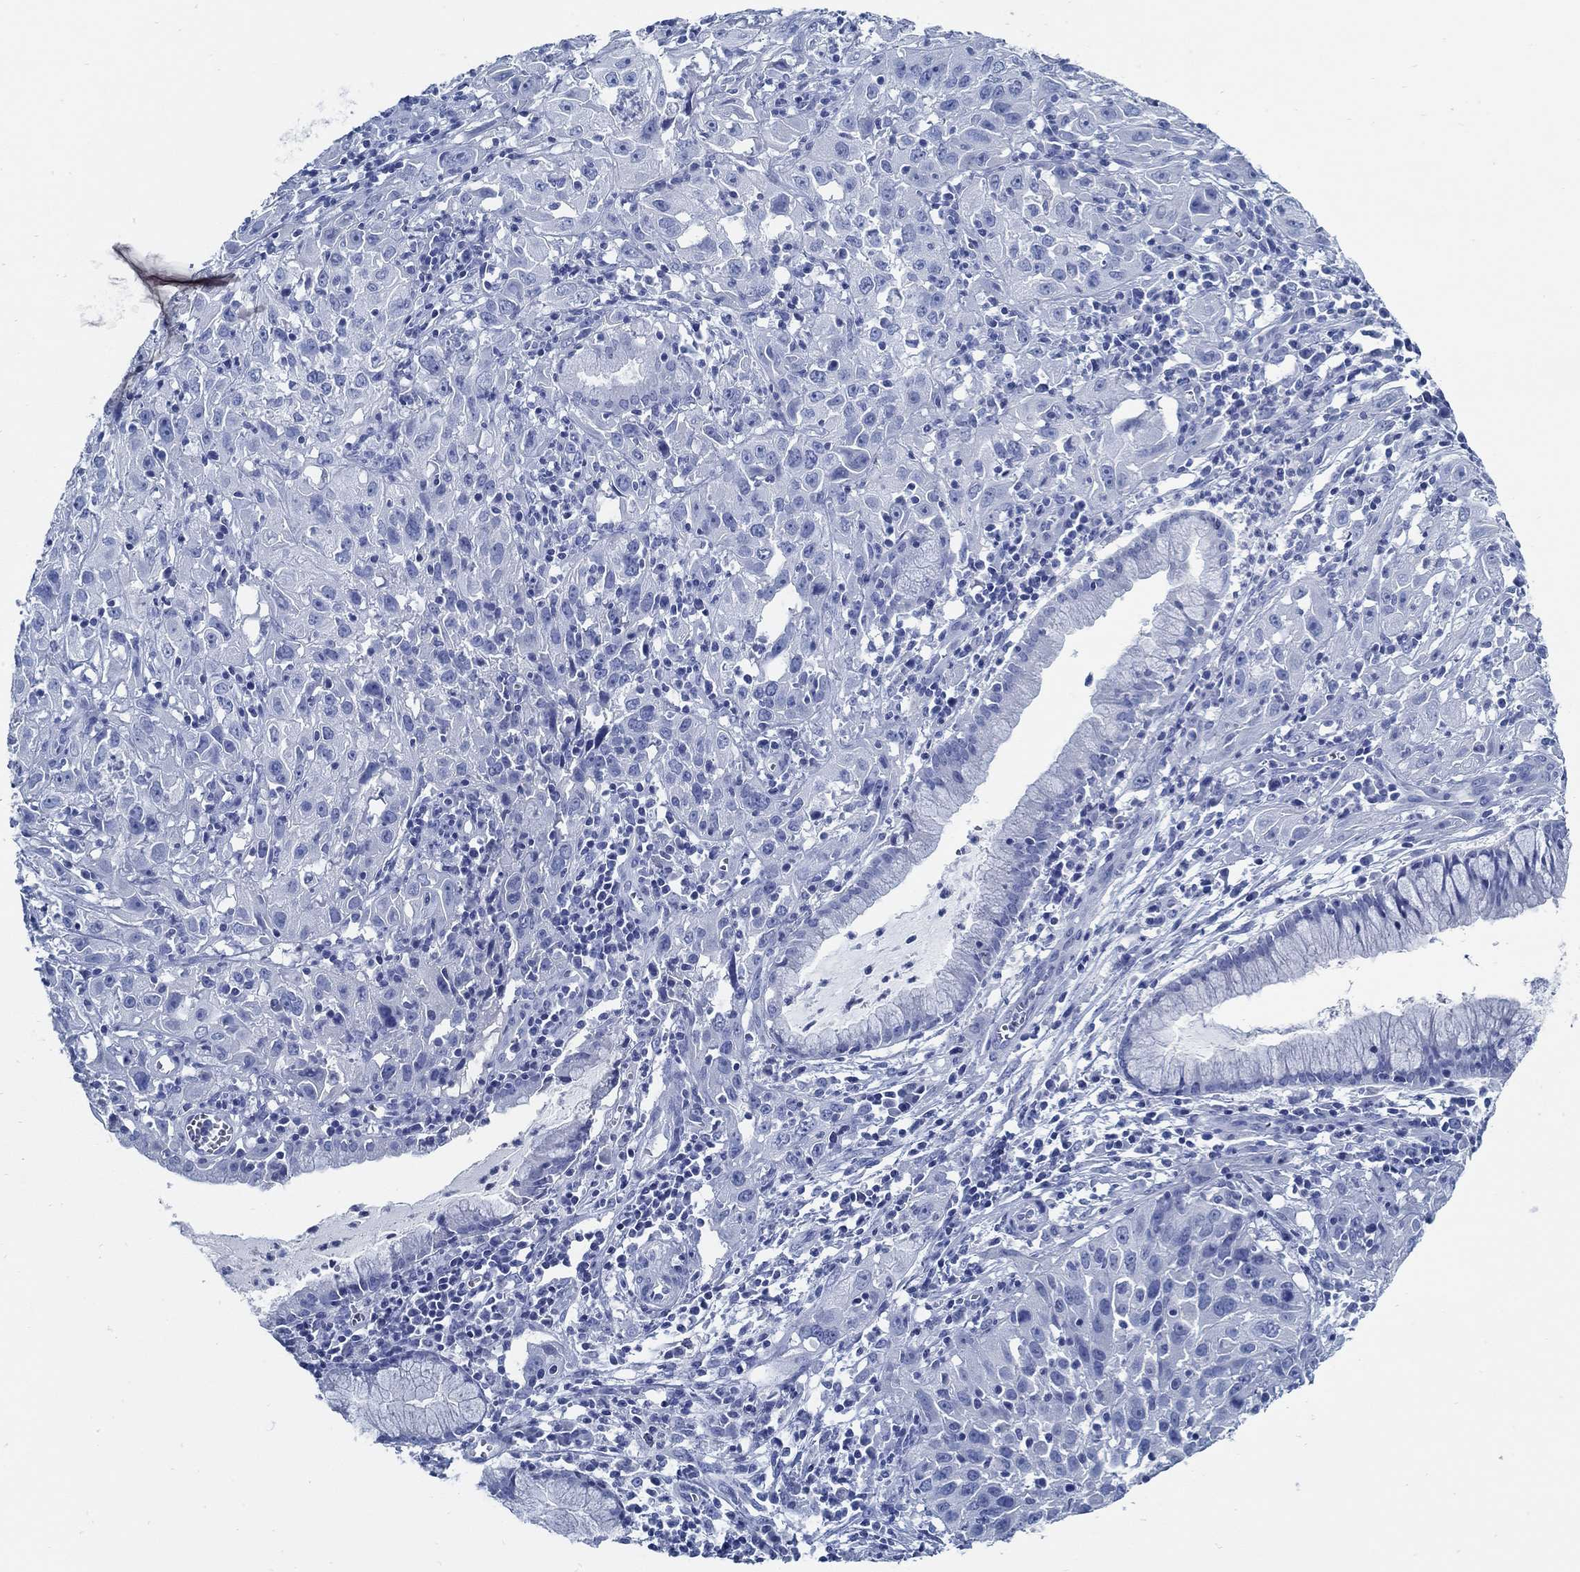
{"staining": {"intensity": "negative", "quantity": "none", "location": "none"}, "tissue": "cervical cancer", "cell_type": "Tumor cells", "image_type": "cancer", "snomed": [{"axis": "morphology", "description": "Squamous cell carcinoma, NOS"}, {"axis": "topography", "description": "Cervix"}], "caption": "This micrograph is of cervical squamous cell carcinoma stained with IHC to label a protein in brown with the nuclei are counter-stained blue. There is no positivity in tumor cells. (DAB (3,3'-diaminobenzidine) IHC, high magnification).", "gene": "SLC45A1", "patient": {"sex": "female", "age": 32}}